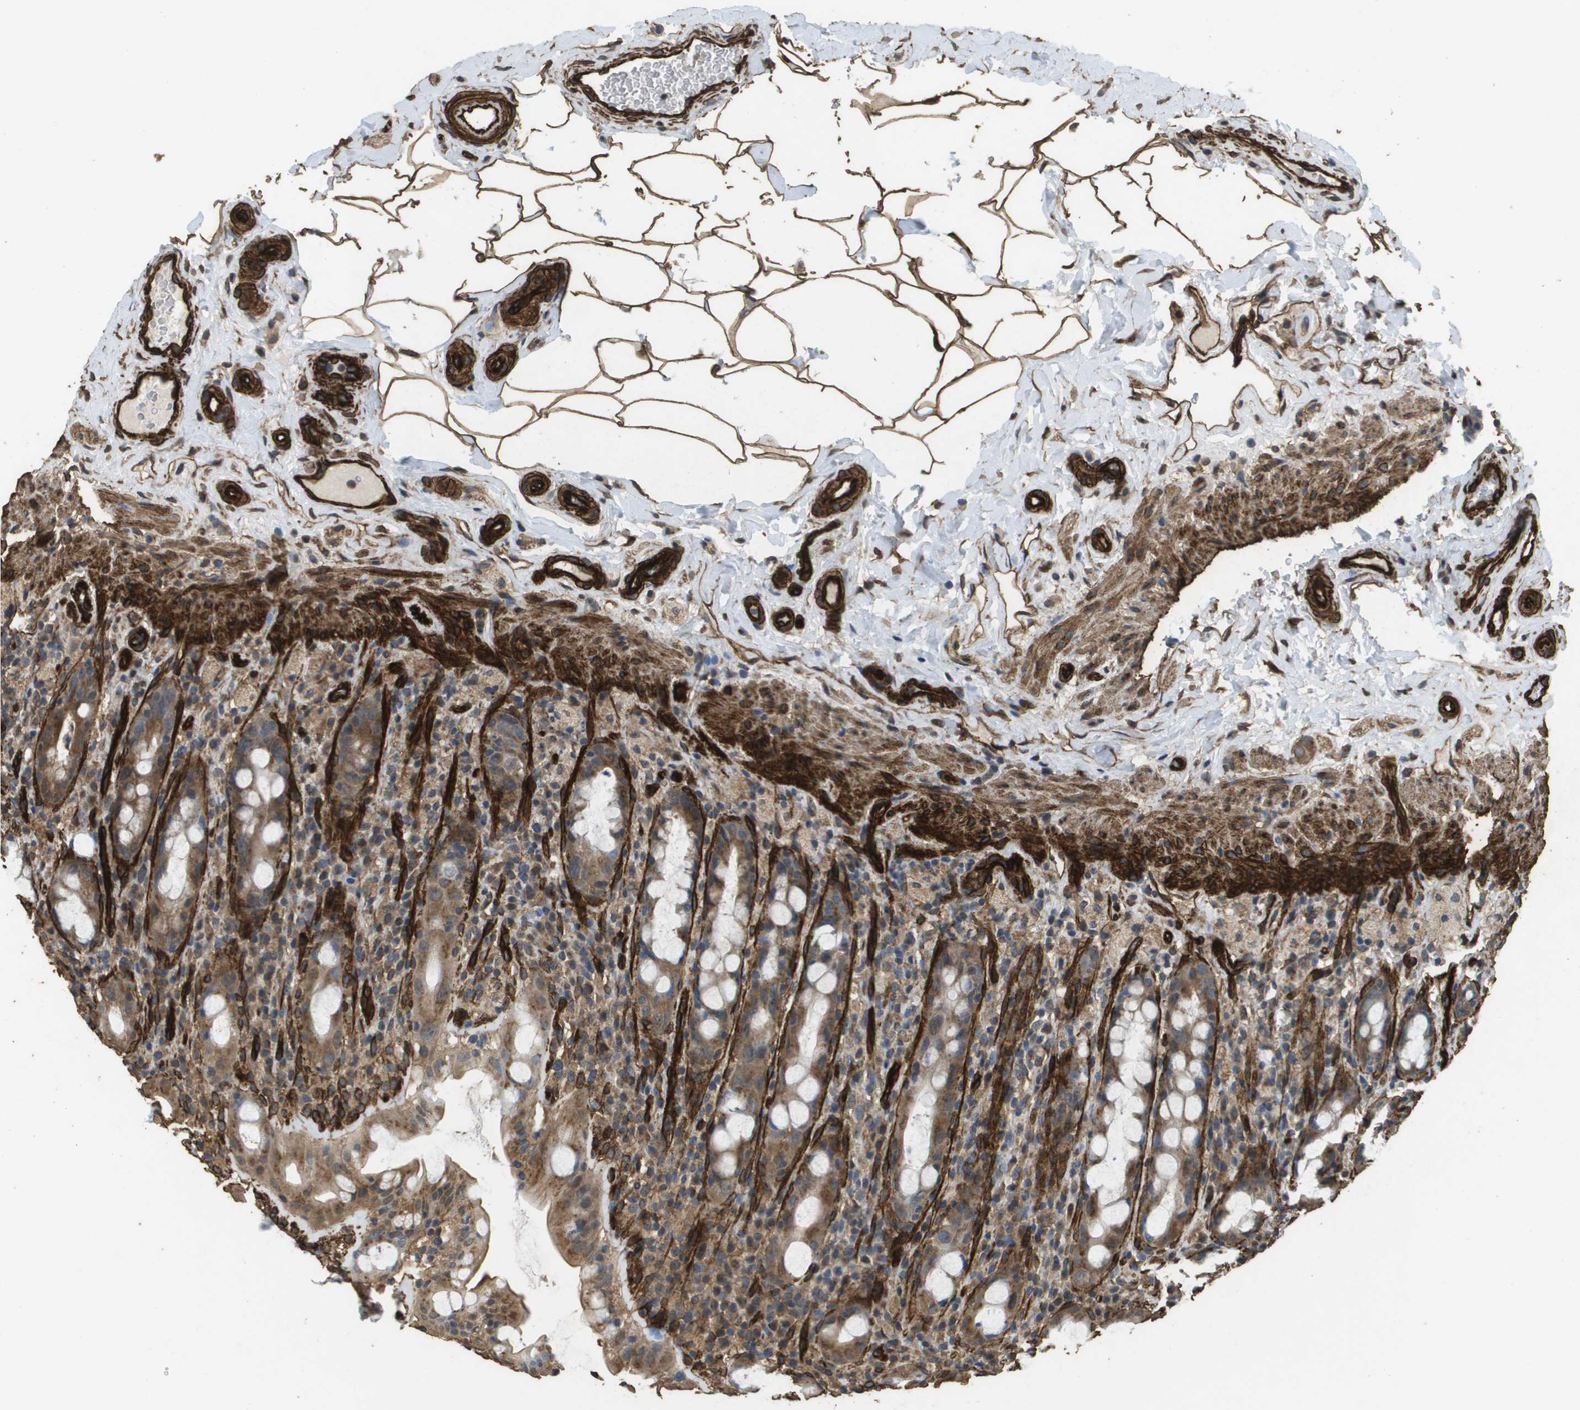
{"staining": {"intensity": "moderate", "quantity": ">75%", "location": "cytoplasmic/membranous"}, "tissue": "rectum", "cell_type": "Glandular cells", "image_type": "normal", "snomed": [{"axis": "morphology", "description": "Normal tissue, NOS"}, {"axis": "topography", "description": "Rectum"}], "caption": "High-power microscopy captured an IHC histopathology image of normal rectum, revealing moderate cytoplasmic/membranous positivity in about >75% of glandular cells.", "gene": "AAMP", "patient": {"sex": "male", "age": 44}}